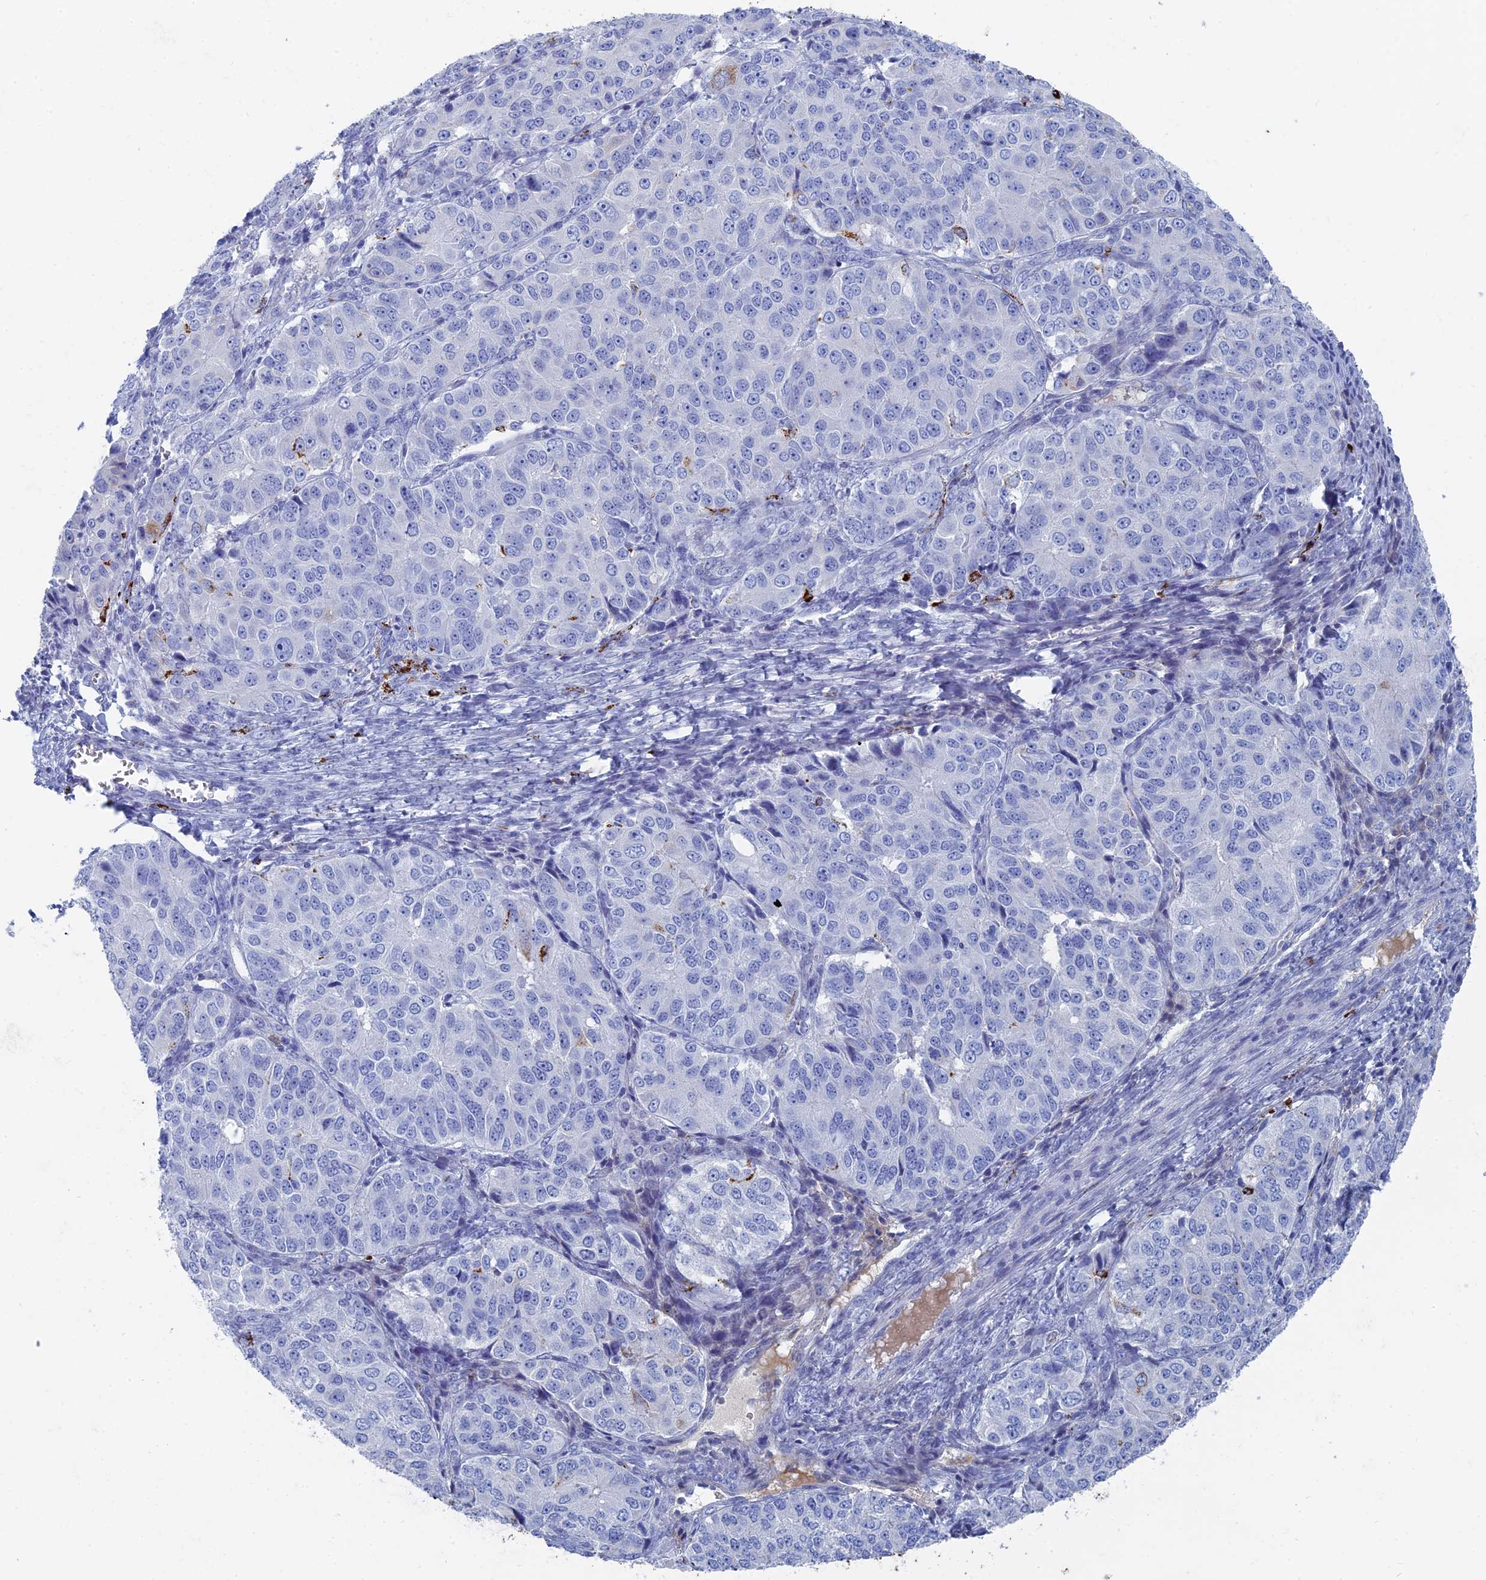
{"staining": {"intensity": "negative", "quantity": "none", "location": "none"}, "tissue": "ovarian cancer", "cell_type": "Tumor cells", "image_type": "cancer", "snomed": [{"axis": "morphology", "description": "Carcinoma, endometroid"}, {"axis": "topography", "description": "Ovary"}], "caption": "There is no significant staining in tumor cells of ovarian cancer.", "gene": "ALMS1", "patient": {"sex": "female", "age": 51}}